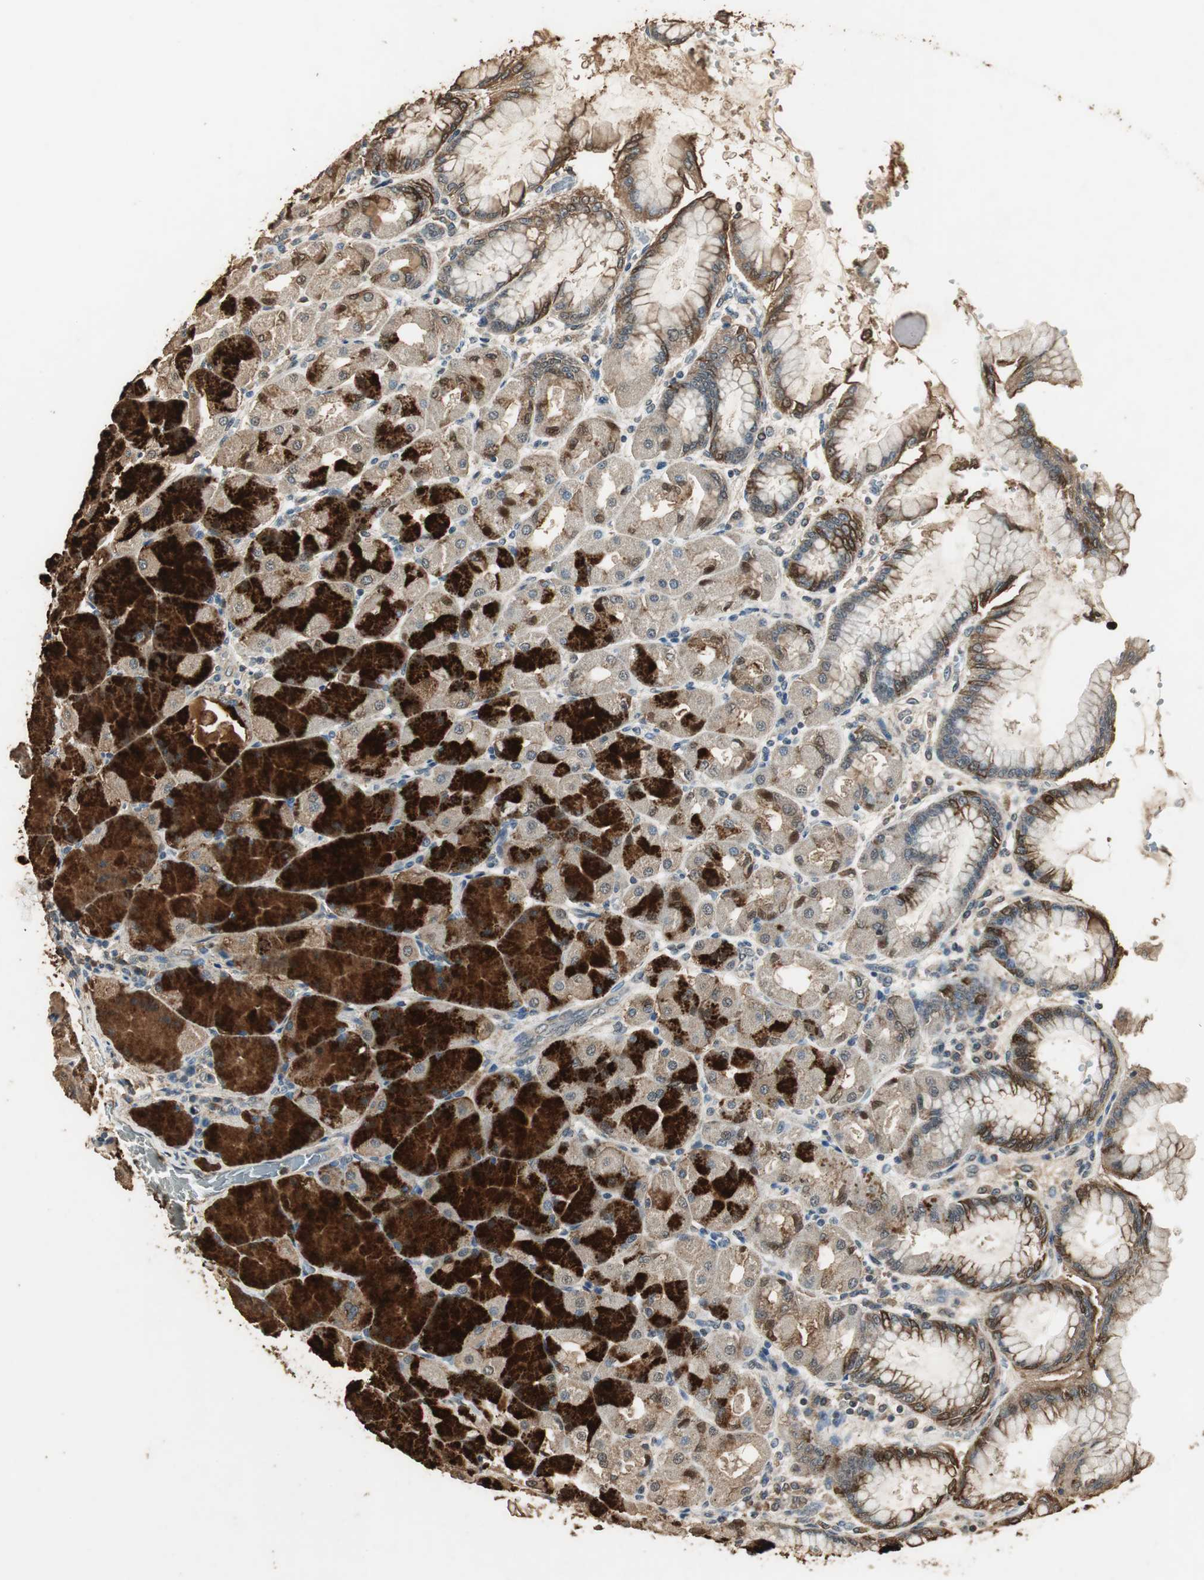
{"staining": {"intensity": "strong", "quantity": ">75%", "location": "cytoplasmic/membranous"}, "tissue": "stomach", "cell_type": "Glandular cells", "image_type": "normal", "snomed": [{"axis": "morphology", "description": "Normal tissue, NOS"}, {"axis": "topography", "description": "Stomach, upper"}], "caption": "An image of stomach stained for a protein reveals strong cytoplasmic/membranous brown staining in glandular cells.", "gene": "TMPRSS4", "patient": {"sex": "female", "age": 56}}